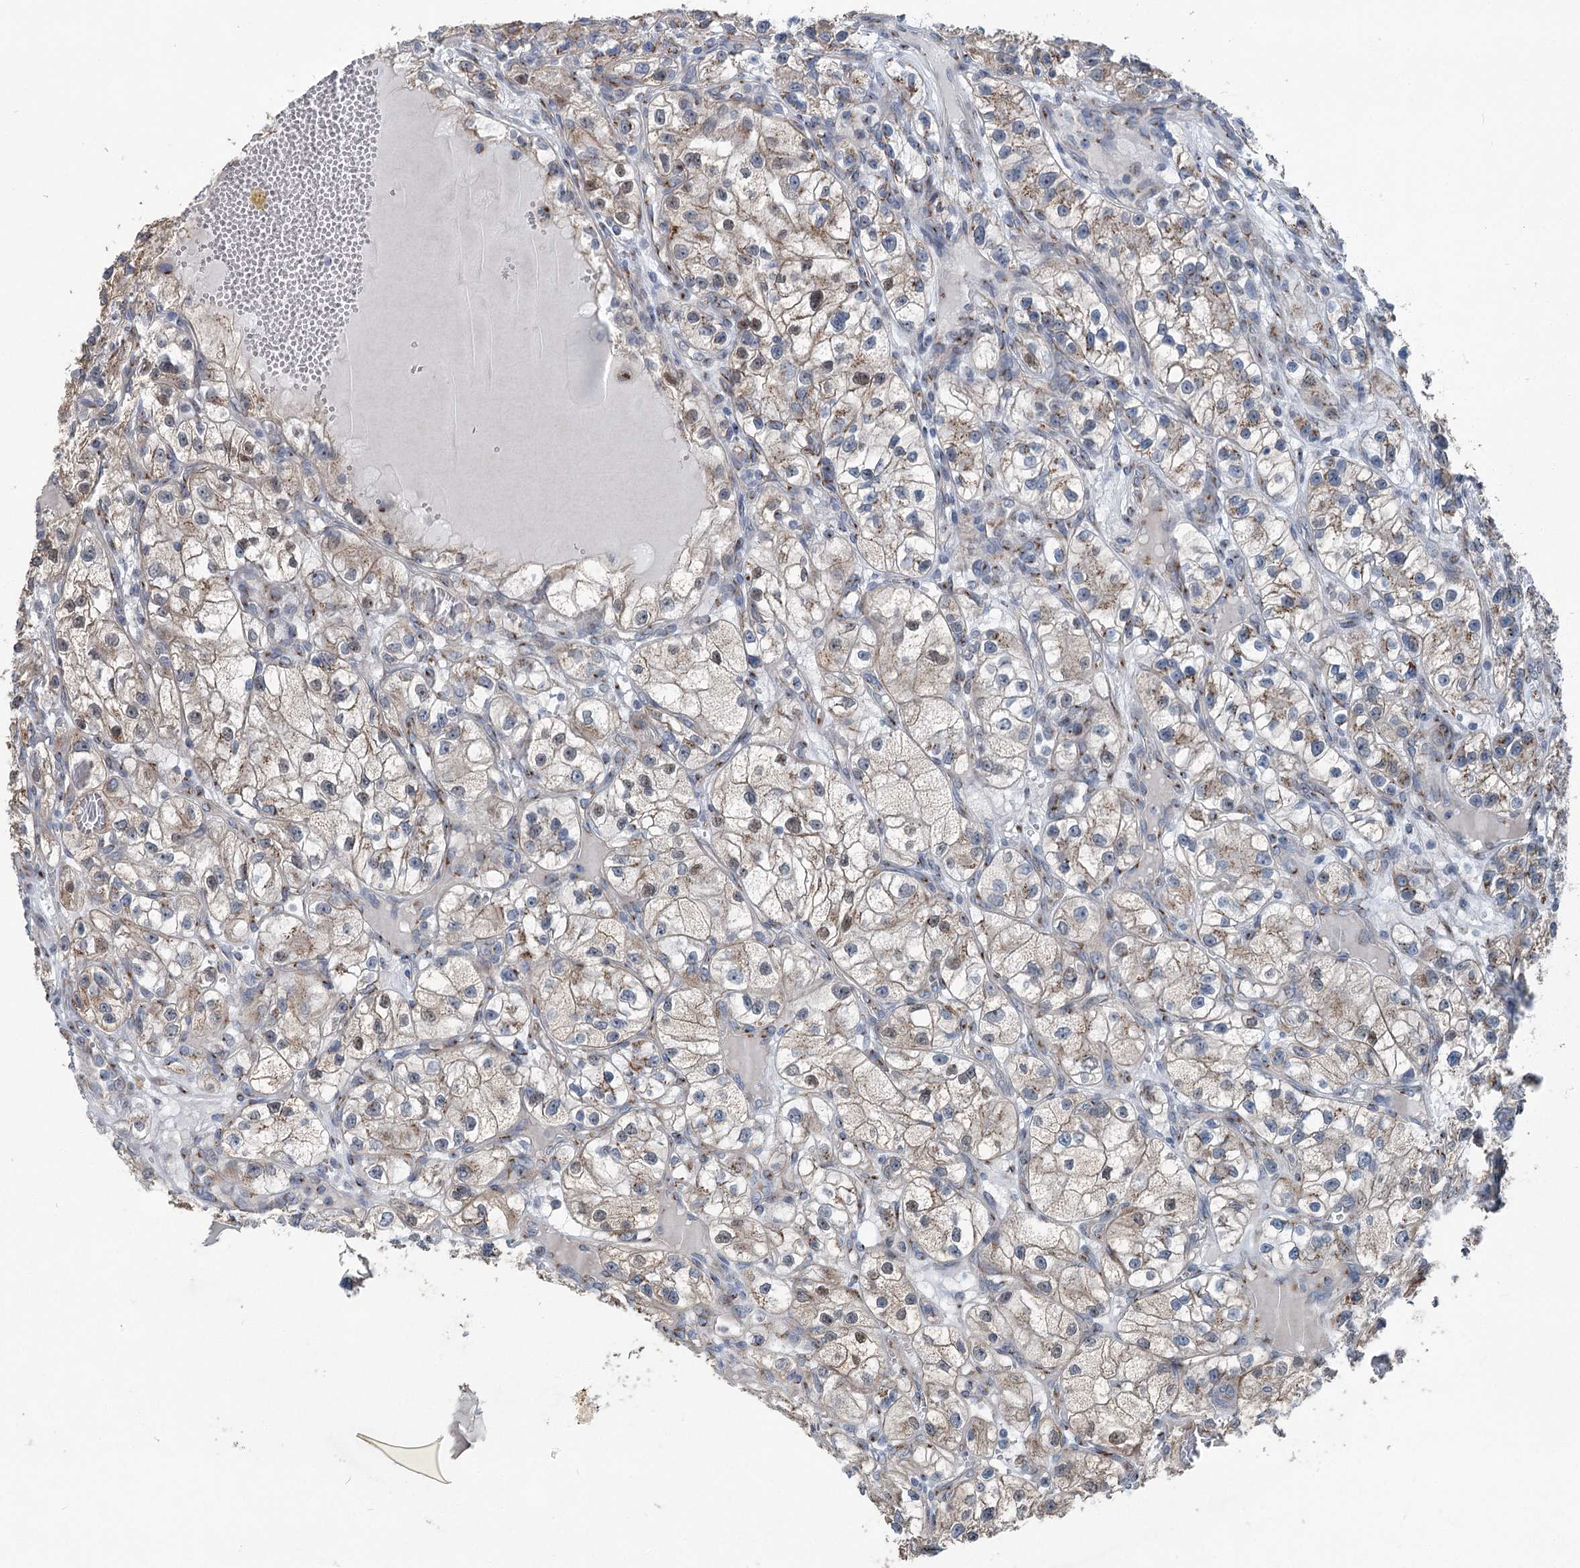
{"staining": {"intensity": "weak", "quantity": "25%-75%", "location": "cytoplasmic/membranous"}, "tissue": "renal cancer", "cell_type": "Tumor cells", "image_type": "cancer", "snomed": [{"axis": "morphology", "description": "Adenocarcinoma, NOS"}, {"axis": "topography", "description": "Kidney"}], "caption": "An image of human renal adenocarcinoma stained for a protein shows weak cytoplasmic/membranous brown staining in tumor cells. The staining is performed using DAB brown chromogen to label protein expression. The nuclei are counter-stained blue using hematoxylin.", "gene": "ITIH5", "patient": {"sex": "female", "age": 57}}